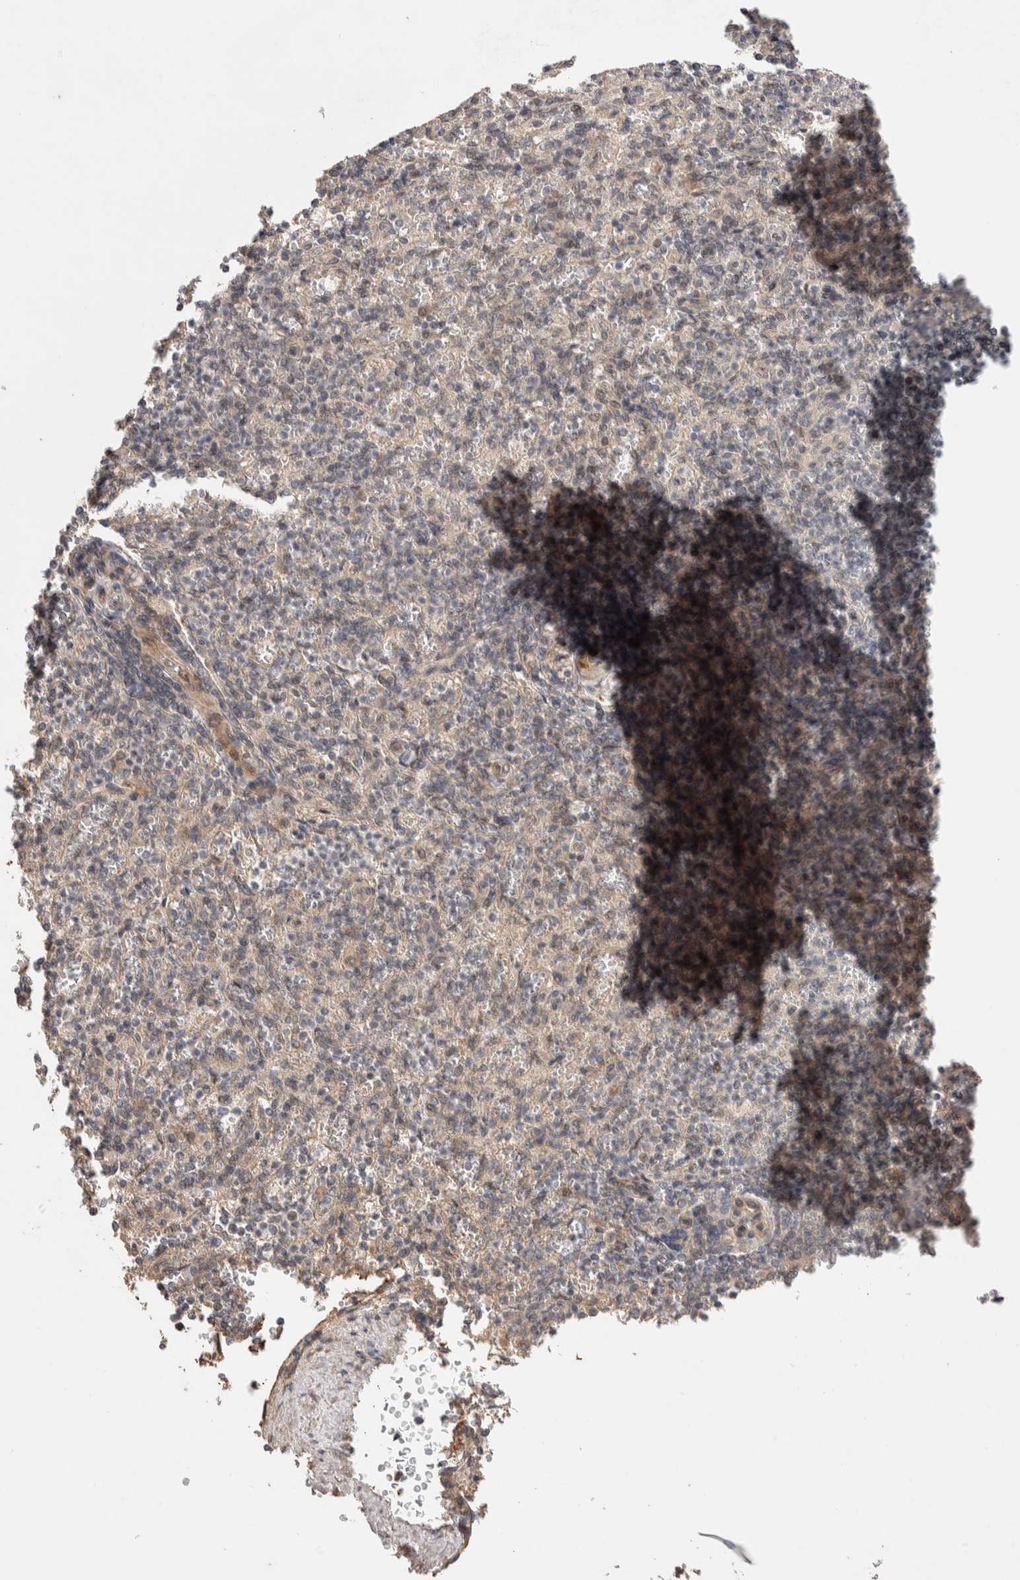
{"staining": {"intensity": "weak", "quantity": "25%-75%", "location": "nuclear"}, "tissue": "spleen", "cell_type": "Cells in red pulp", "image_type": "normal", "snomed": [{"axis": "morphology", "description": "Normal tissue, NOS"}, {"axis": "topography", "description": "Spleen"}], "caption": "Human spleen stained for a protein (brown) exhibits weak nuclear positive staining in approximately 25%-75% of cells in red pulp.", "gene": "PRDM15", "patient": {"sex": "female", "age": 74}}